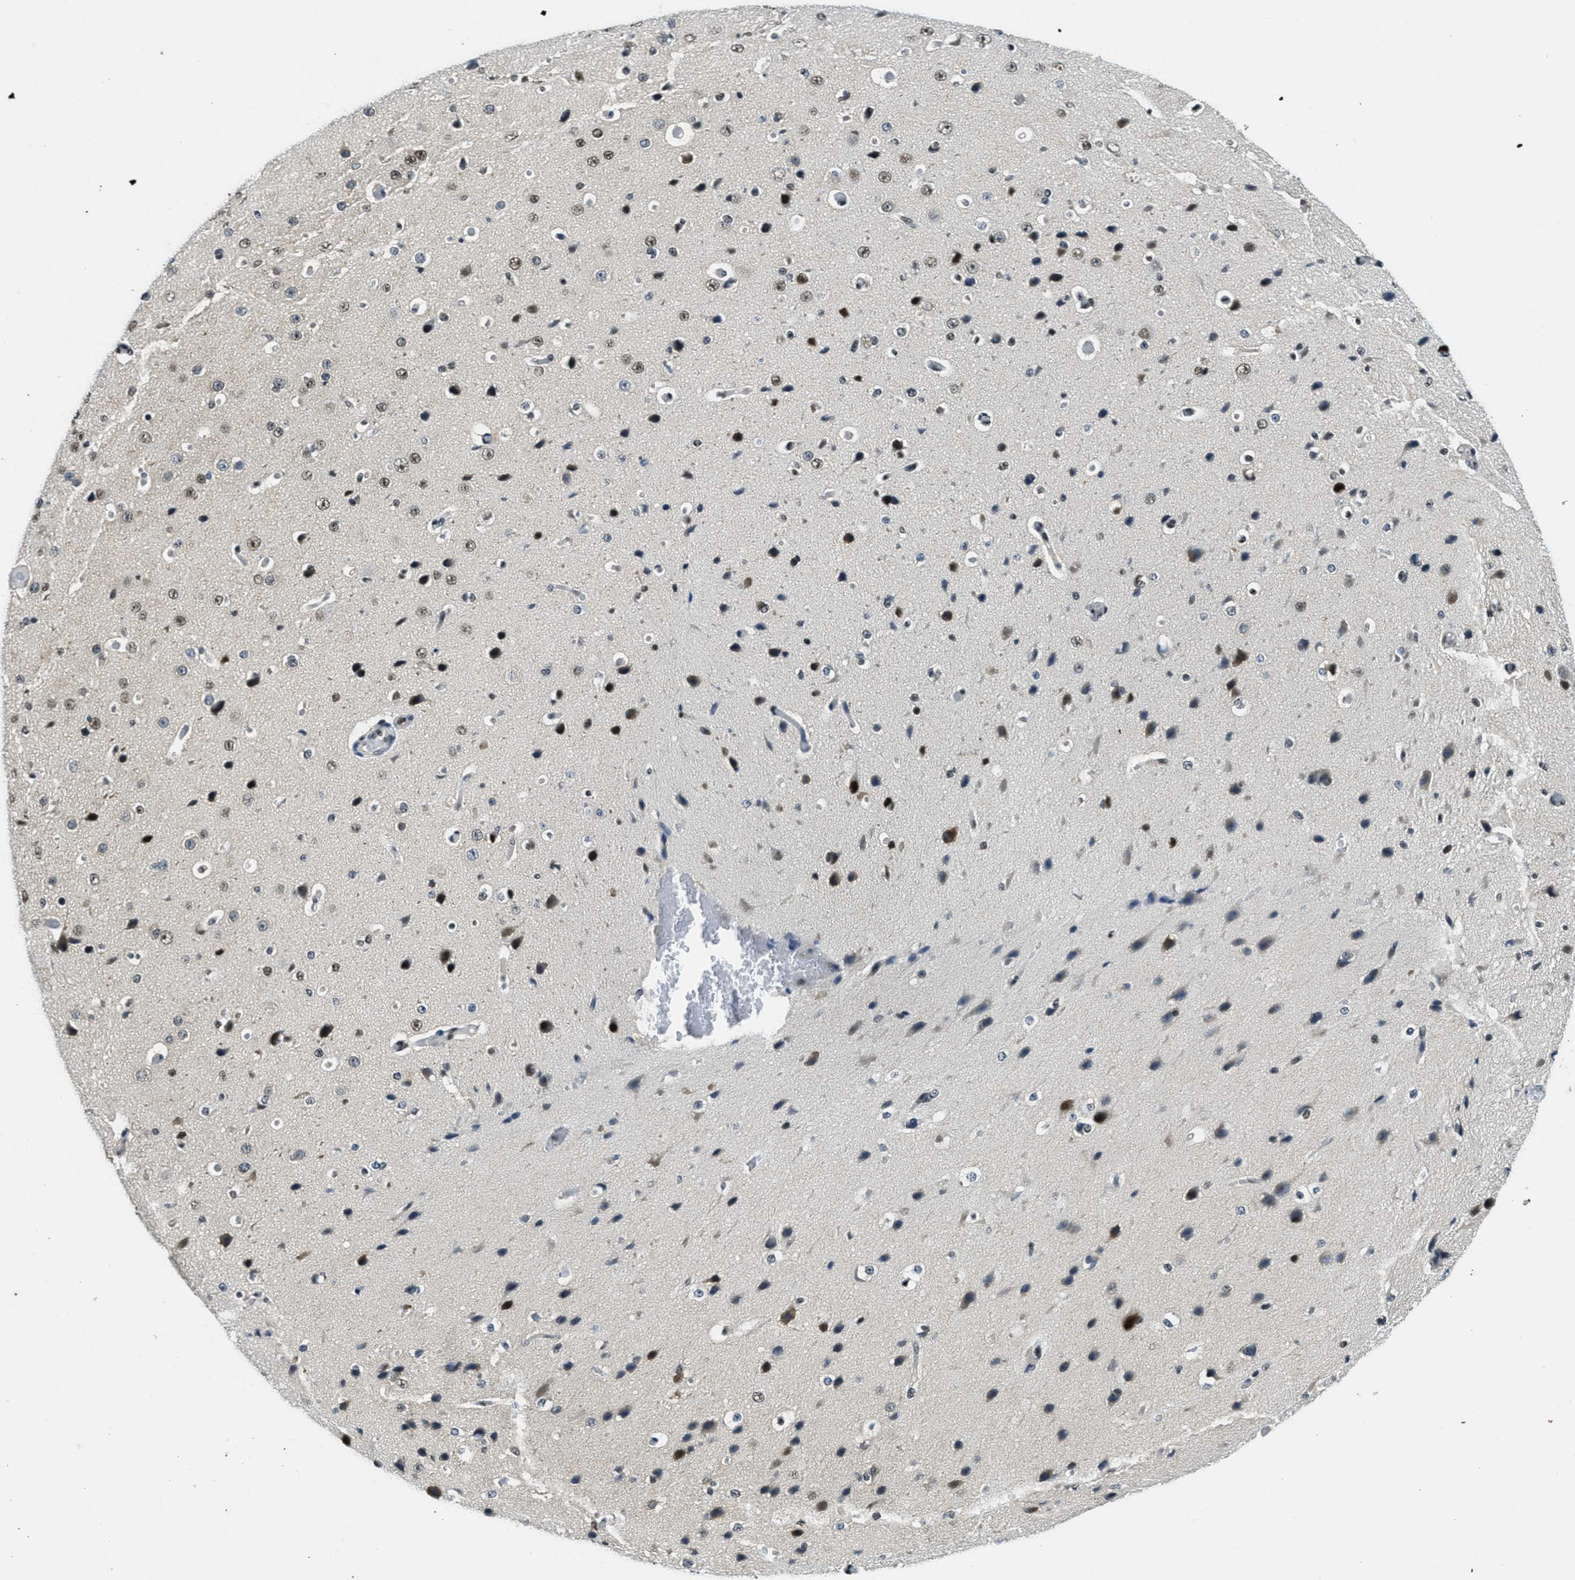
{"staining": {"intensity": "moderate", "quantity": ">75%", "location": "nuclear"}, "tissue": "cerebral cortex", "cell_type": "Endothelial cells", "image_type": "normal", "snomed": [{"axis": "morphology", "description": "Normal tissue, NOS"}, {"axis": "morphology", "description": "Developmental malformation"}, {"axis": "topography", "description": "Cerebral cortex"}], "caption": "There is medium levels of moderate nuclear positivity in endothelial cells of unremarkable cerebral cortex, as demonstrated by immunohistochemical staining (brown color).", "gene": "SSB", "patient": {"sex": "female", "age": 30}}